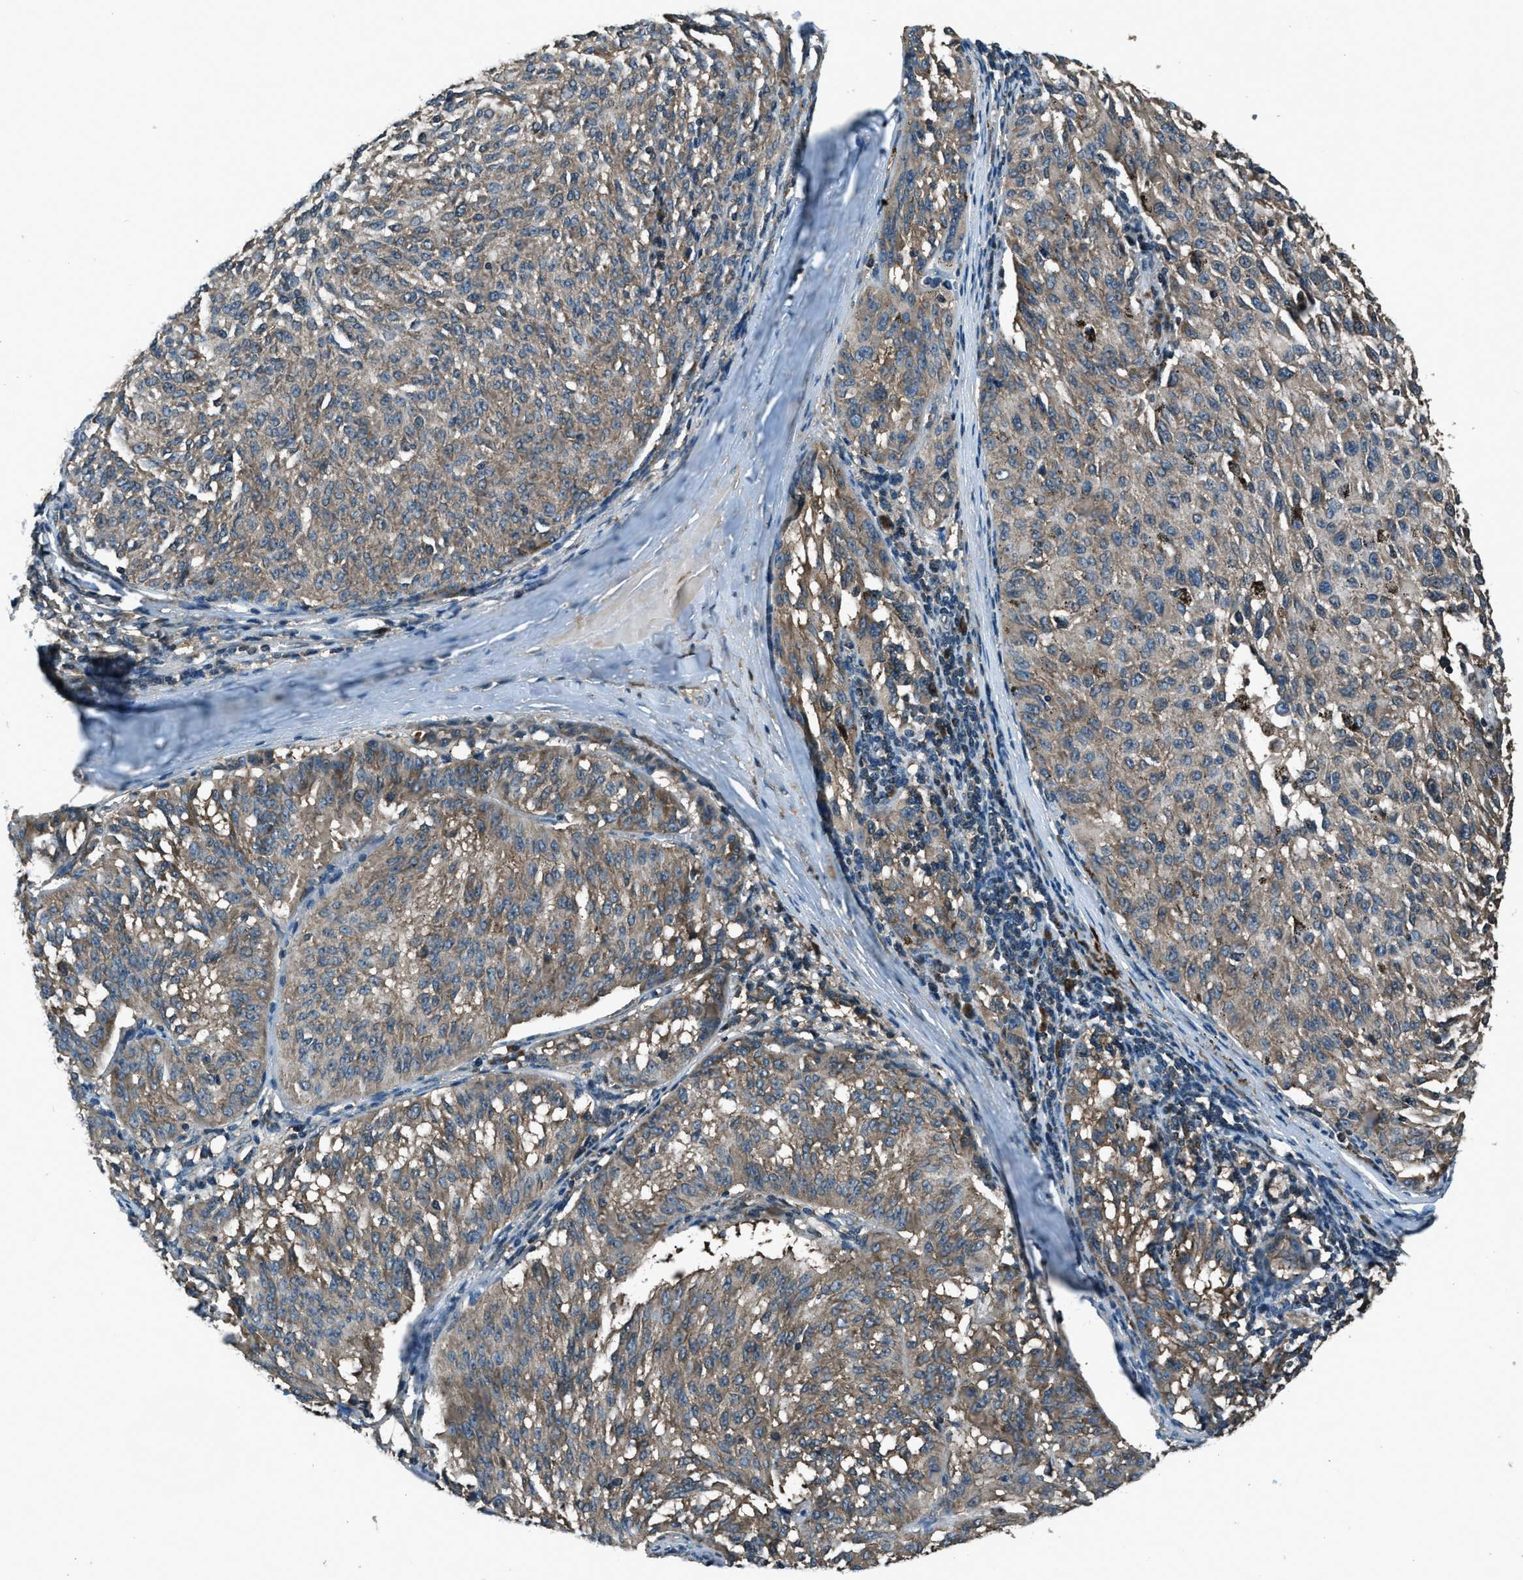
{"staining": {"intensity": "weak", "quantity": ">75%", "location": "cytoplasmic/membranous"}, "tissue": "melanoma", "cell_type": "Tumor cells", "image_type": "cancer", "snomed": [{"axis": "morphology", "description": "Malignant melanoma, NOS"}, {"axis": "topography", "description": "Skin"}], "caption": "The histopathology image displays a brown stain indicating the presence of a protein in the cytoplasmic/membranous of tumor cells in malignant melanoma. (Brightfield microscopy of DAB IHC at high magnification).", "gene": "TRIM4", "patient": {"sex": "female", "age": 72}}